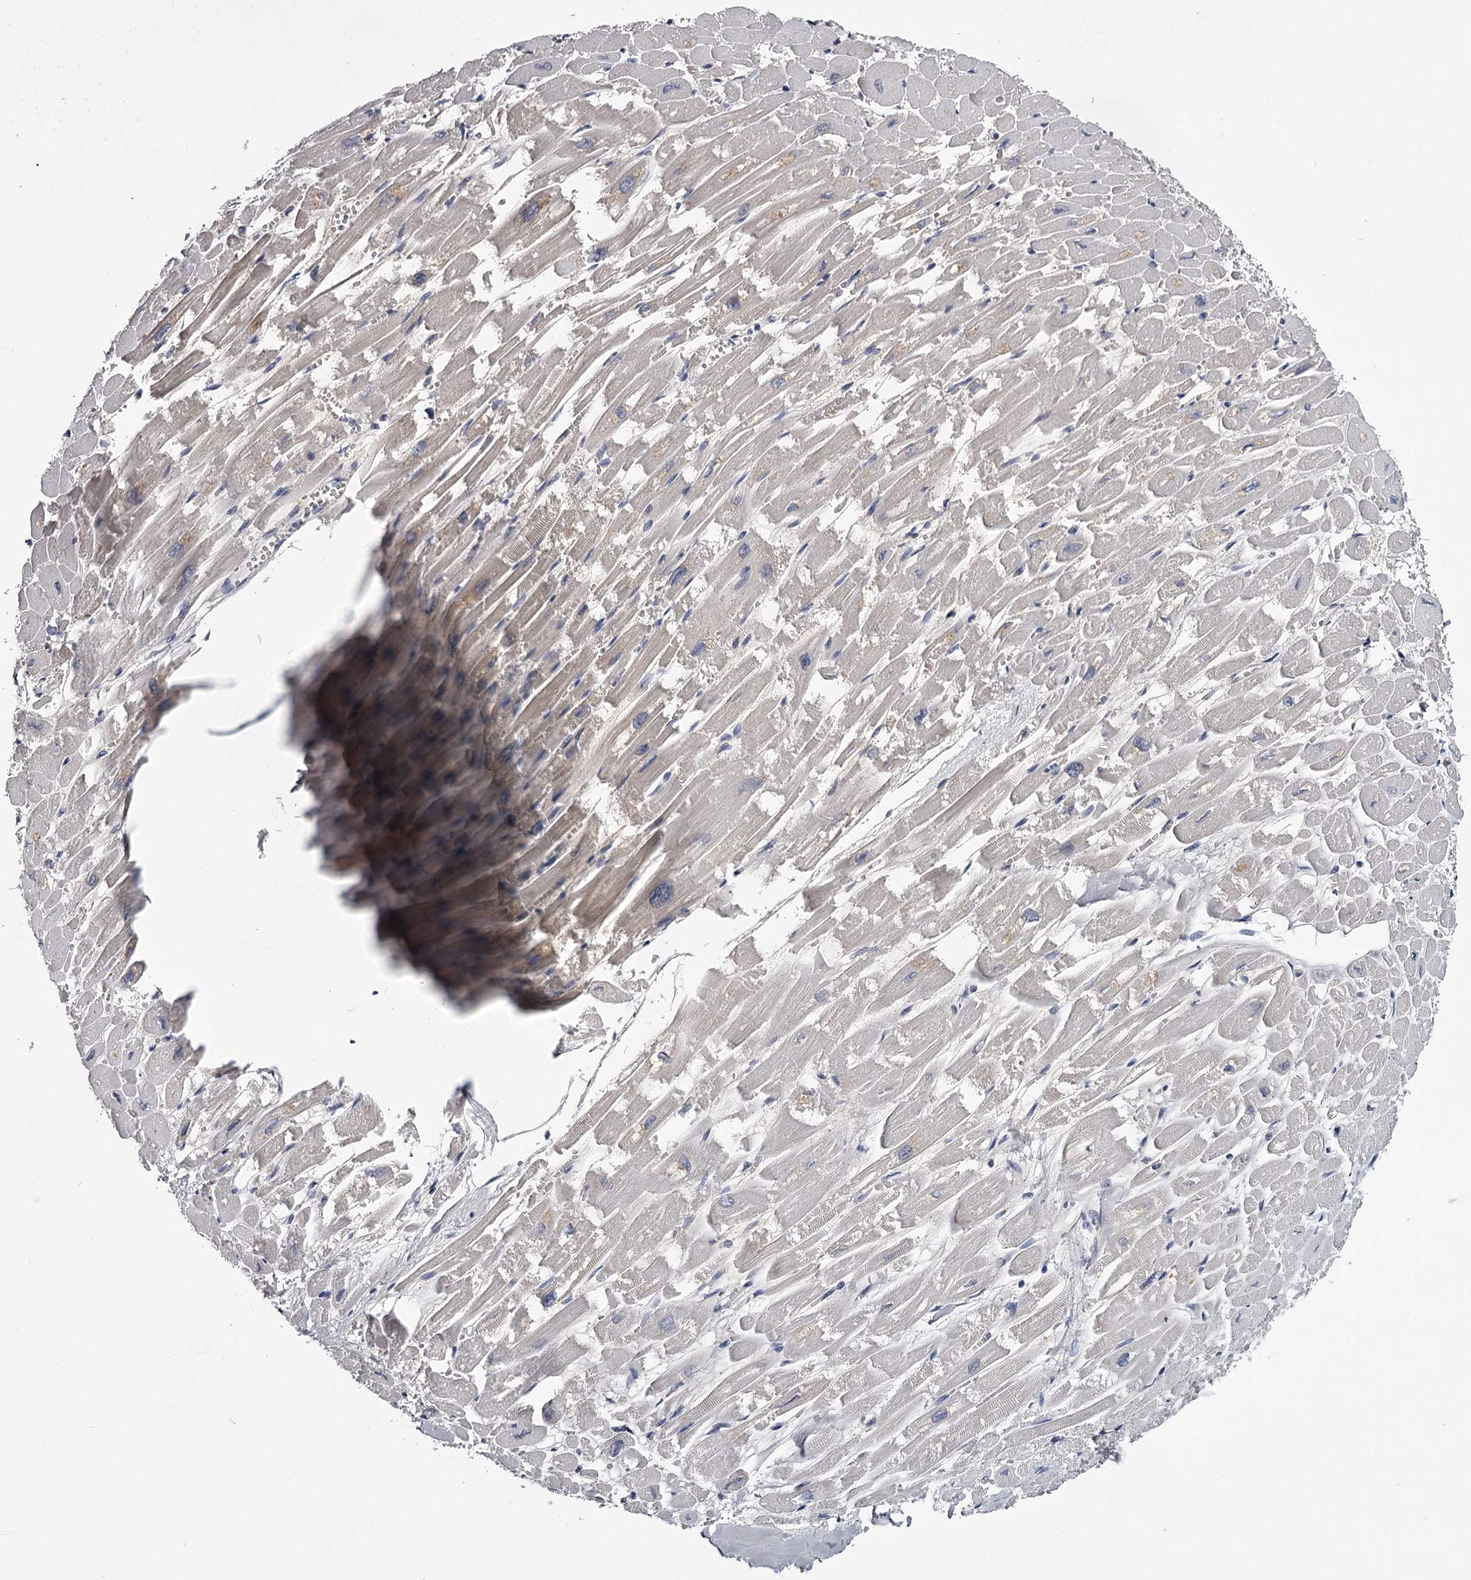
{"staining": {"intensity": "weak", "quantity": "<25%", "location": "cytoplasmic/membranous"}, "tissue": "heart muscle", "cell_type": "Cardiomyocytes", "image_type": "normal", "snomed": [{"axis": "morphology", "description": "Normal tissue, NOS"}, {"axis": "topography", "description": "Heart"}], "caption": "Photomicrograph shows no significant protein positivity in cardiomyocytes of benign heart muscle. (Stains: DAB (3,3'-diaminobenzidine) immunohistochemistry with hematoxylin counter stain, Microscopy: brightfield microscopy at high magnification).", "gene": "GSTO1", "patient": {"sex": "male", "age": 54}}